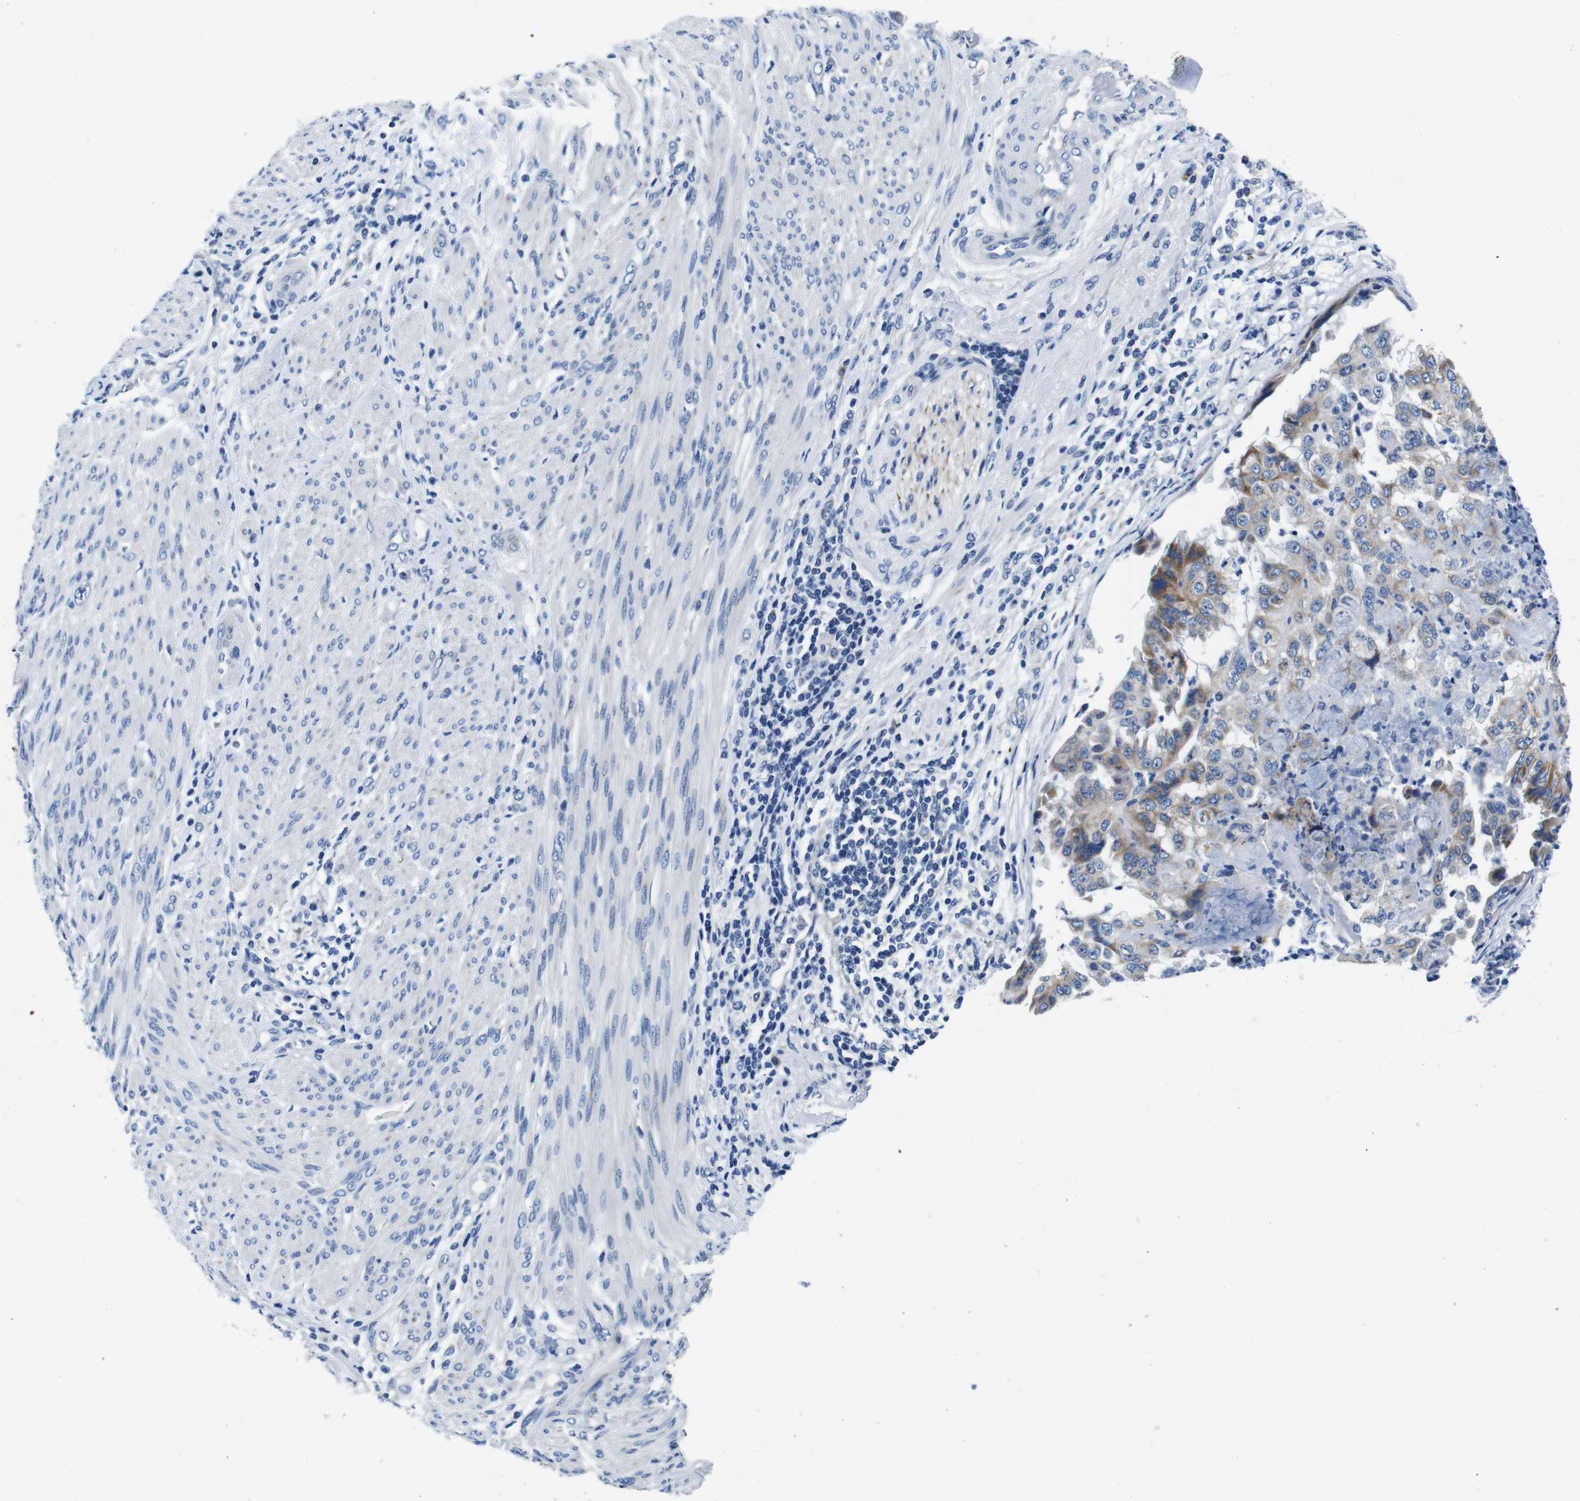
{"staining": {"intensity": "moderate", "quantity": "25%-75%", "location": "cytoplasmic/membranous"}, "tissue": "endometrial cancer", "cell_type": "Tumor cells", "image_type": "cancer", "snomed": [{"axis": "morphology", "description": "Adenocarcinoma, NOS"}, {"axis": "topography", "description": "Endometrium"}], "caption": "Immunohistochemical staining of human endometrial cancer reveals medium levels of moderate cytoplasmic/membranous protein staining in approximately 25%-75% of tumor cells. (IHC, brightfield microscopy, high magnification).", "gene": "SNX19", "patient": {"sex": "female", "age": 85}}